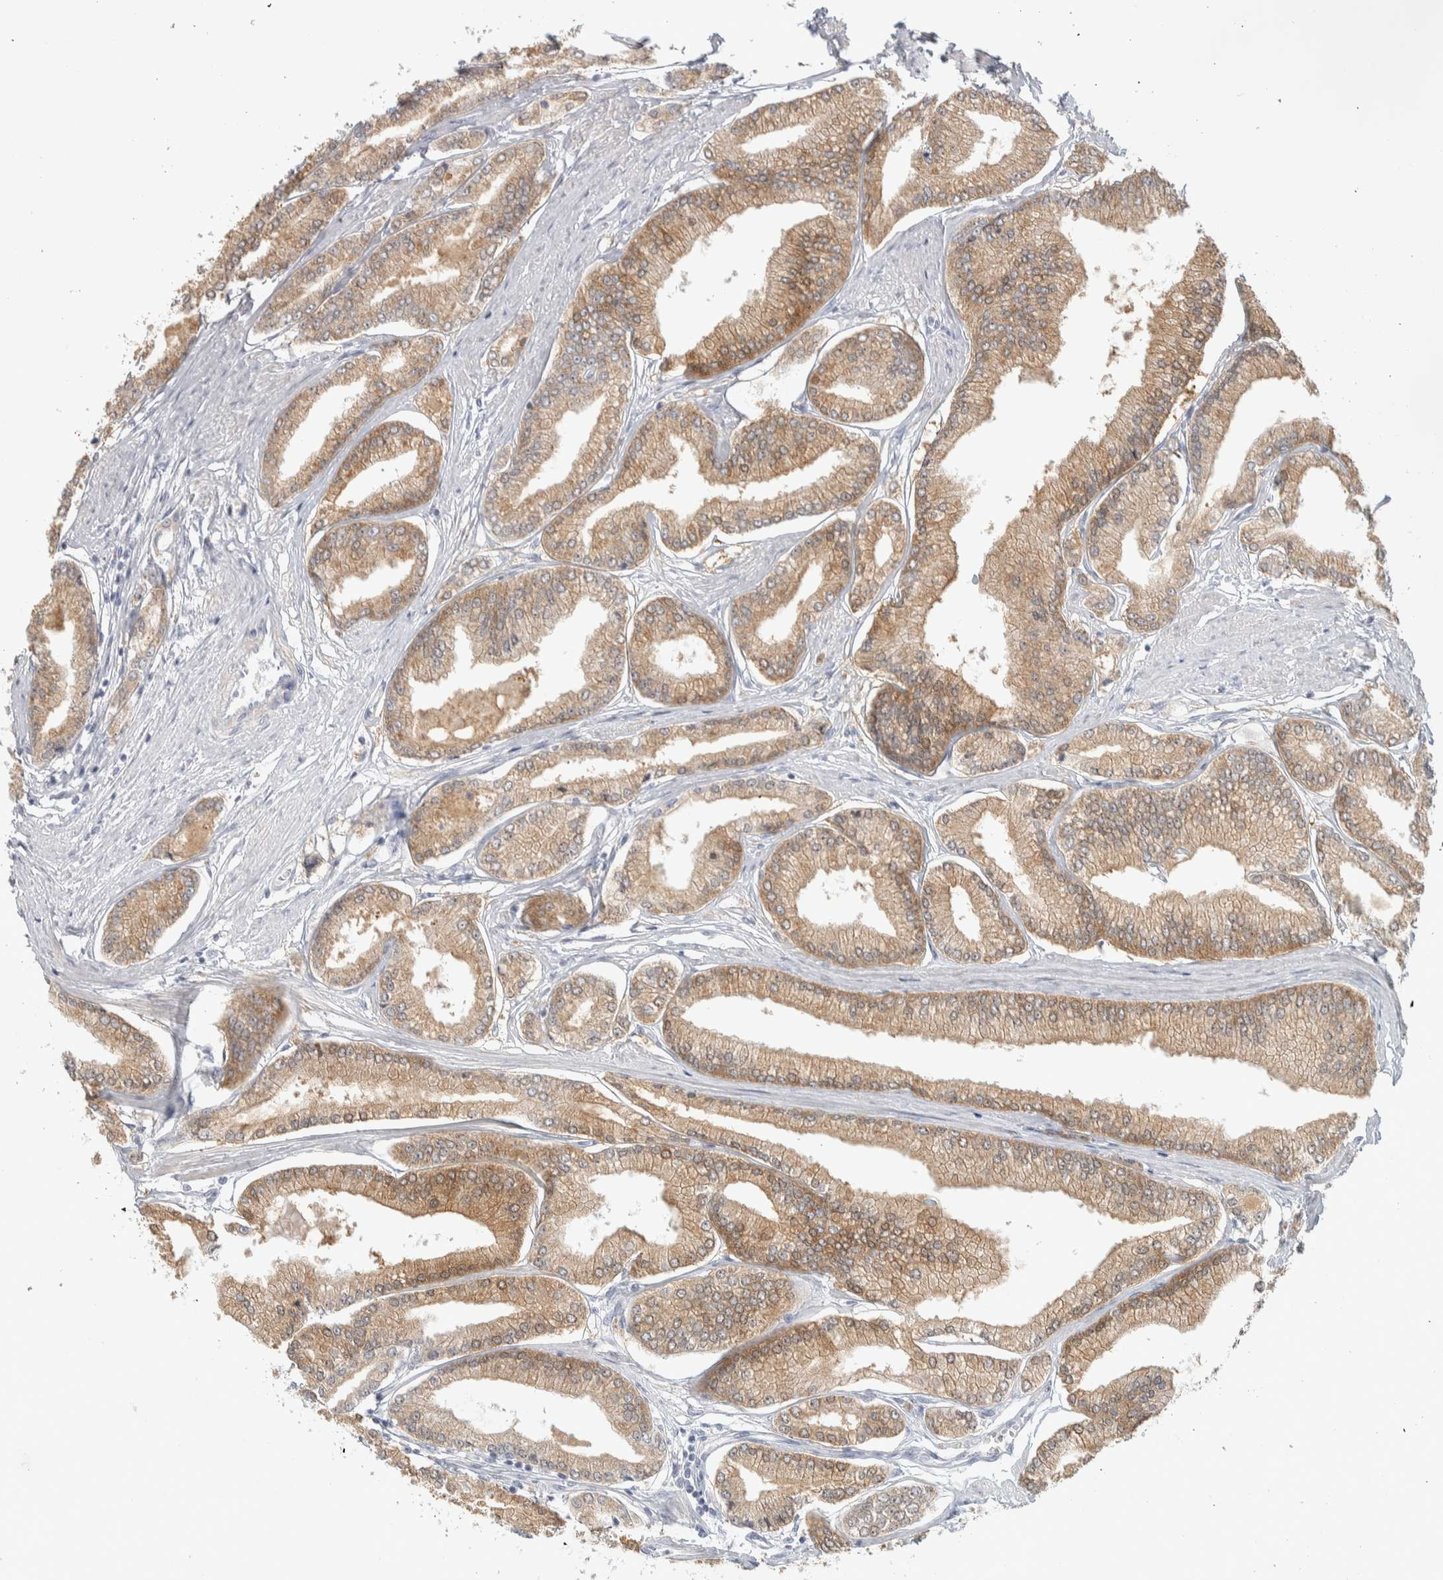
{"staining": {"intensity": "moderate", "quantity": ">75%", "location": "cytoplasmic/membranous"}, "tissue": "prostate cancer", "cell_type": "Tumor cells", "image_type": "cancer", "snomed": [{"axis": "morphology", "description": "Adenocarcinoma, Low grade"}, {"axis": "topography", "description": "Prostate"}], "caption": "Human prostate cancer stained with a protein marker reveals moderate staining in tumor cells.", "gene": "DCXR", "patient": {"sex": "male", "age": 52}}